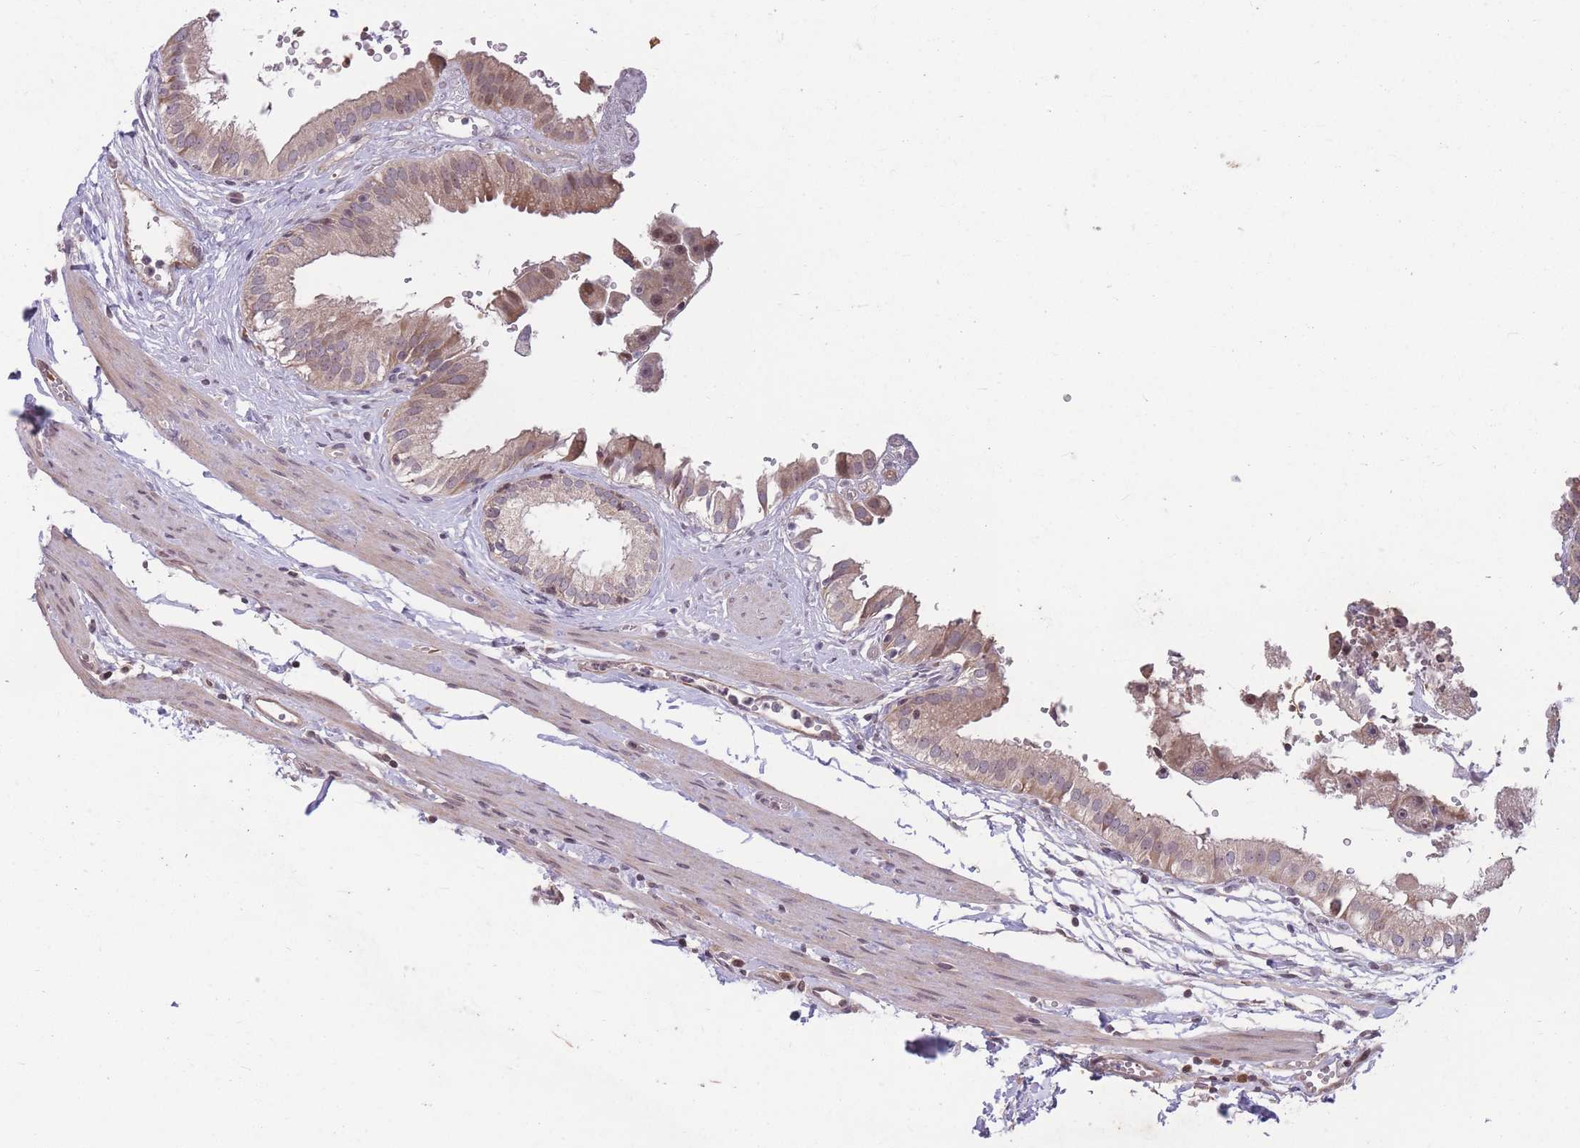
{"staining": {"intensity": "moderate", "quantity": ">75%", "location": "cytoplasmic/membranous,nuclear"}, "tissue": "gallbladder", "cell_type": "Glandular cells", "image_type": "normal", "snomed": [{"axis": "morphology", "description": "Normal tissue, NOS"}, {"axis": "topography", "description": "Gallbladder"}], "caption": "Human gallbladder stained with a brown dye reveals moderate cytoplasmic/membranous,nuclear positive expression in approximately >75% of glandular cells.", "gene": "GGT5", "patient": {"sex": "female", "age": 61}}